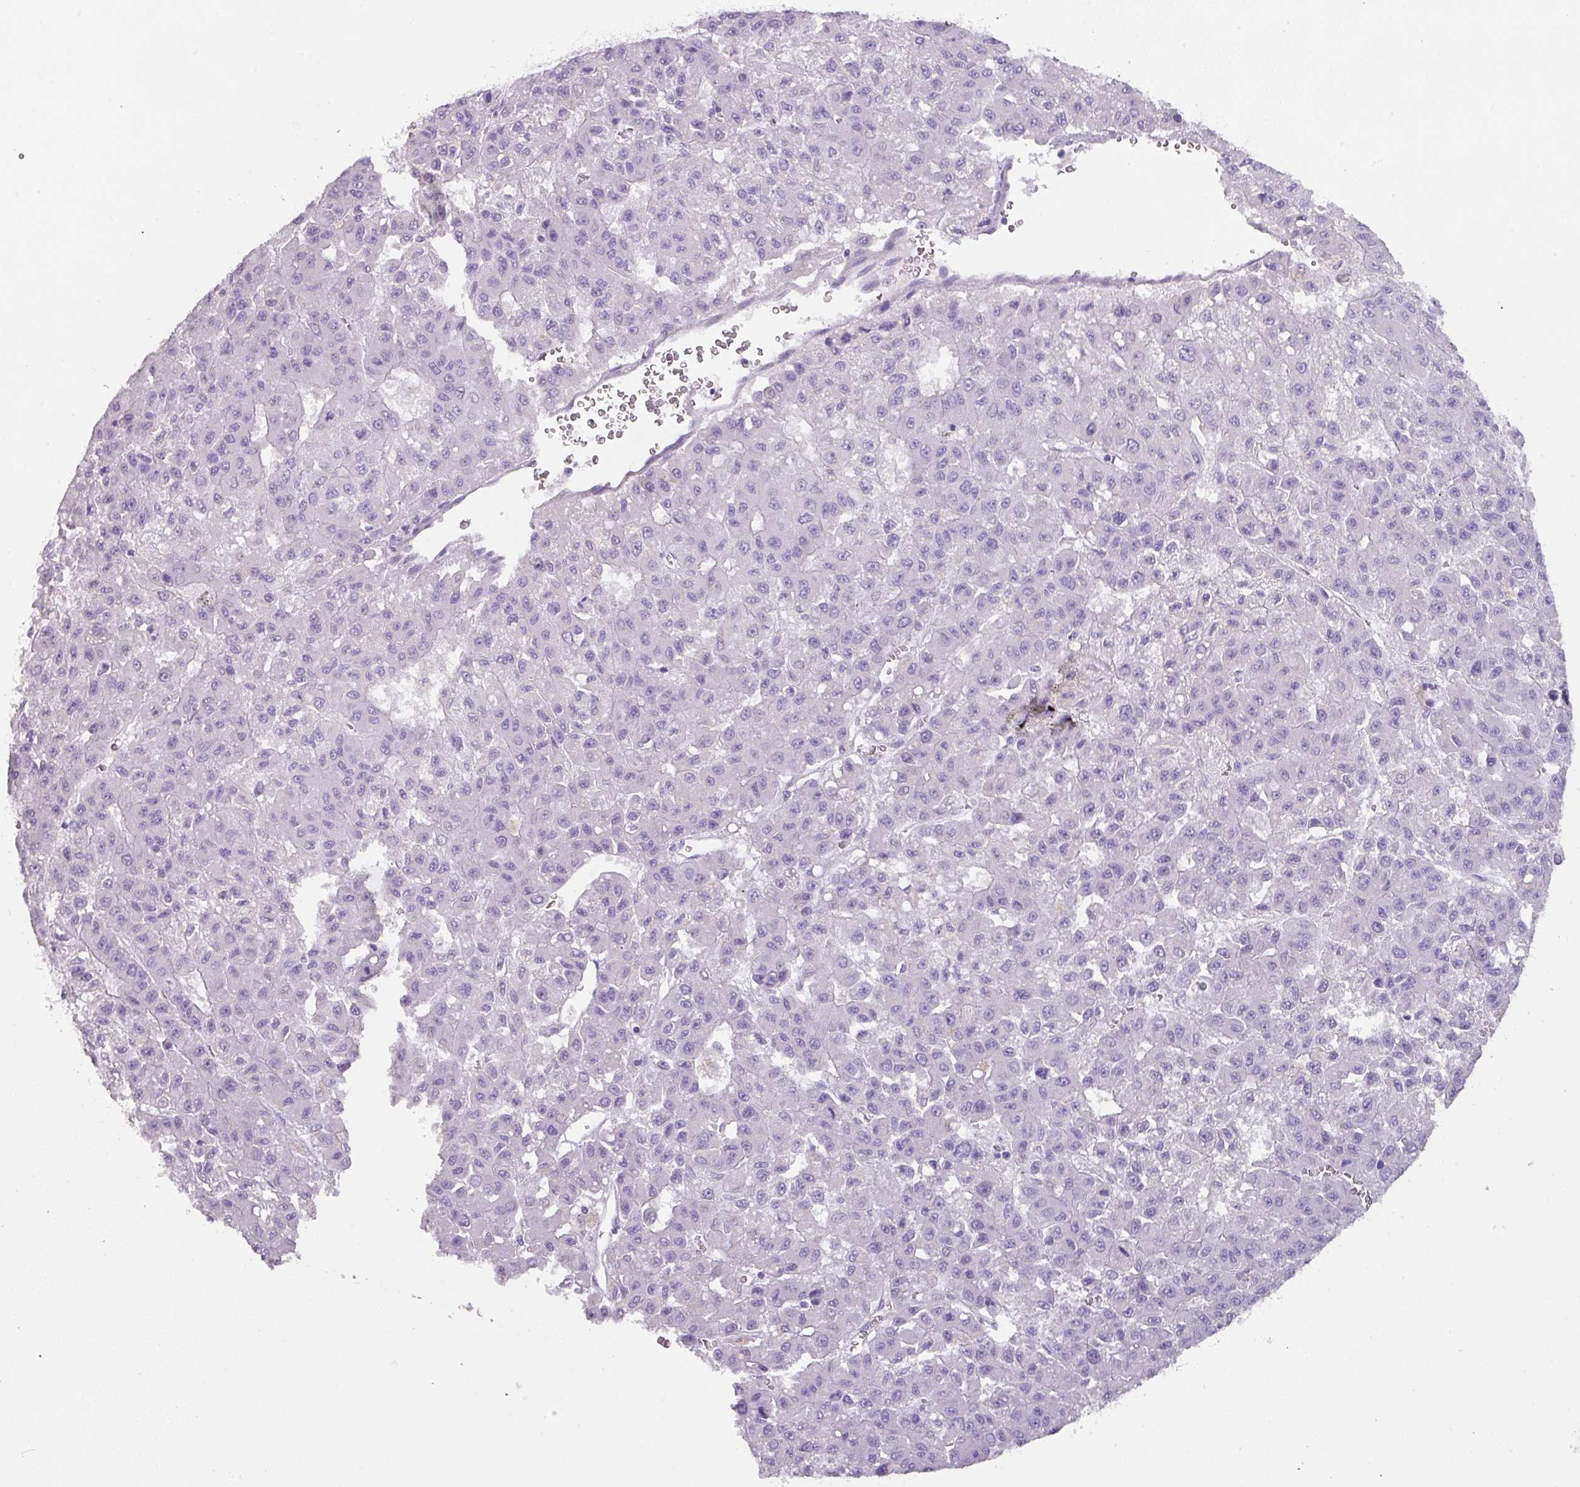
{"staining": {"intensity": "negative", "quantity": "none", "location": "none"}, "tissue": "liver cancer", "cell_type": "Tumor cells", "image_type": "cancer", "snomed": [{"axis": "morphology", "description": "Carcinoma, Hepatocellular, NOS"}, {"axis": "topography", "description": "Liver"}], "caption": "This is an immunohistochemistry photomicrograph of liver hepatocellular carcinoma. There is no expression in tumor cells.", "gene": "OR52N1", "patient": {"sex": "male", "age": 70}}